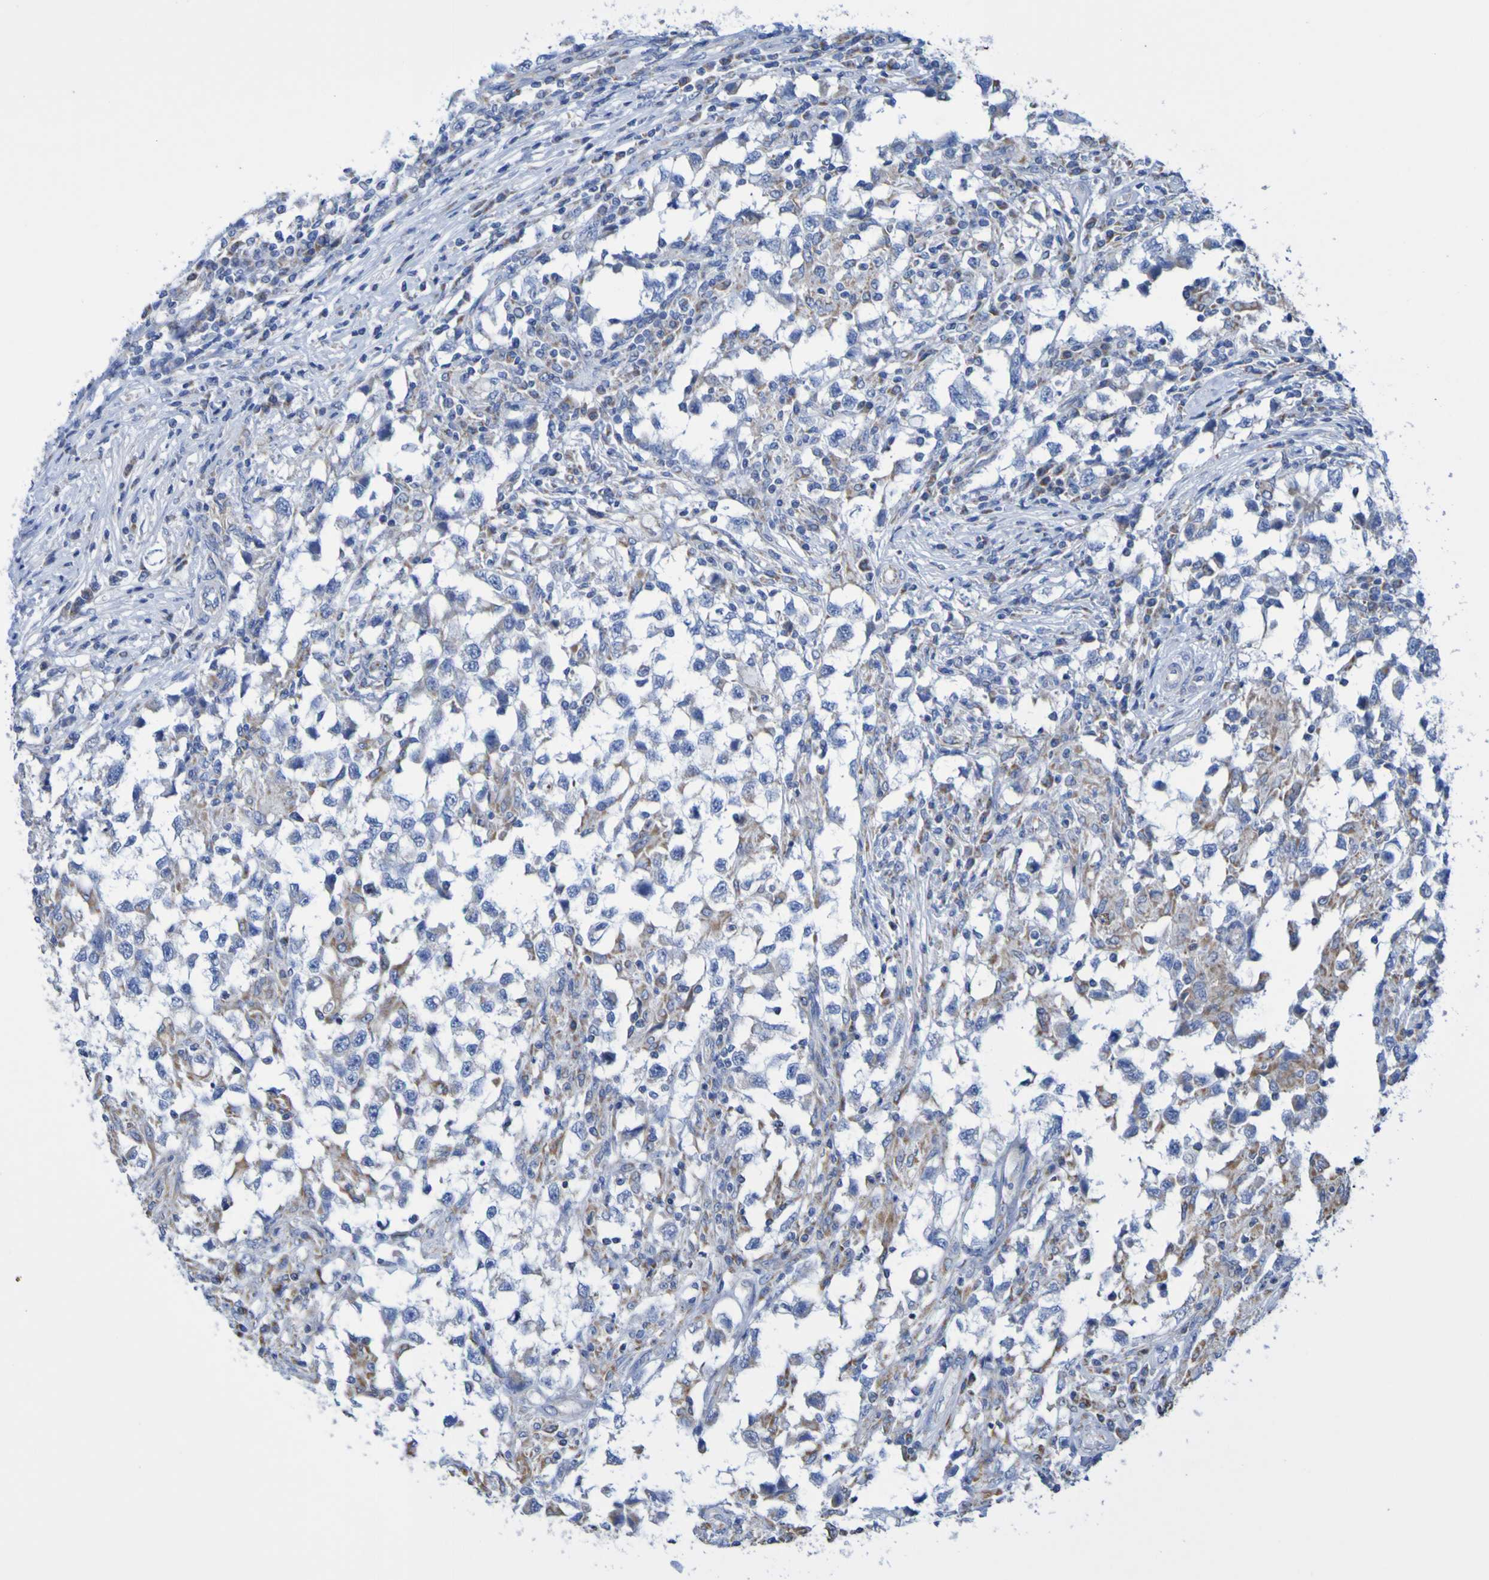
{"staining": {"intensity": "weak", "quantity": "25%-75%", "location": "cytoplasmic/membranous"}, "tissue": "testis cancer", "cell_type": "Tumor cells", "image_type": "cancer", "snomed": [{"axis": "morphology", "description": "Carcinoma, Embryonal, NOS"}, {"axis": "topography", "description": "Testis"}], "caption": "High-power microscopy captured an immunohistochemistry (IHC) micrograph of embryonal carcinoma (testis), revealing weak cytoplasmic/membranous staining in about 25%-75% of tumor cells.", "gene": "CNTN2", "patient": {"sex": "male", "age": 21}}